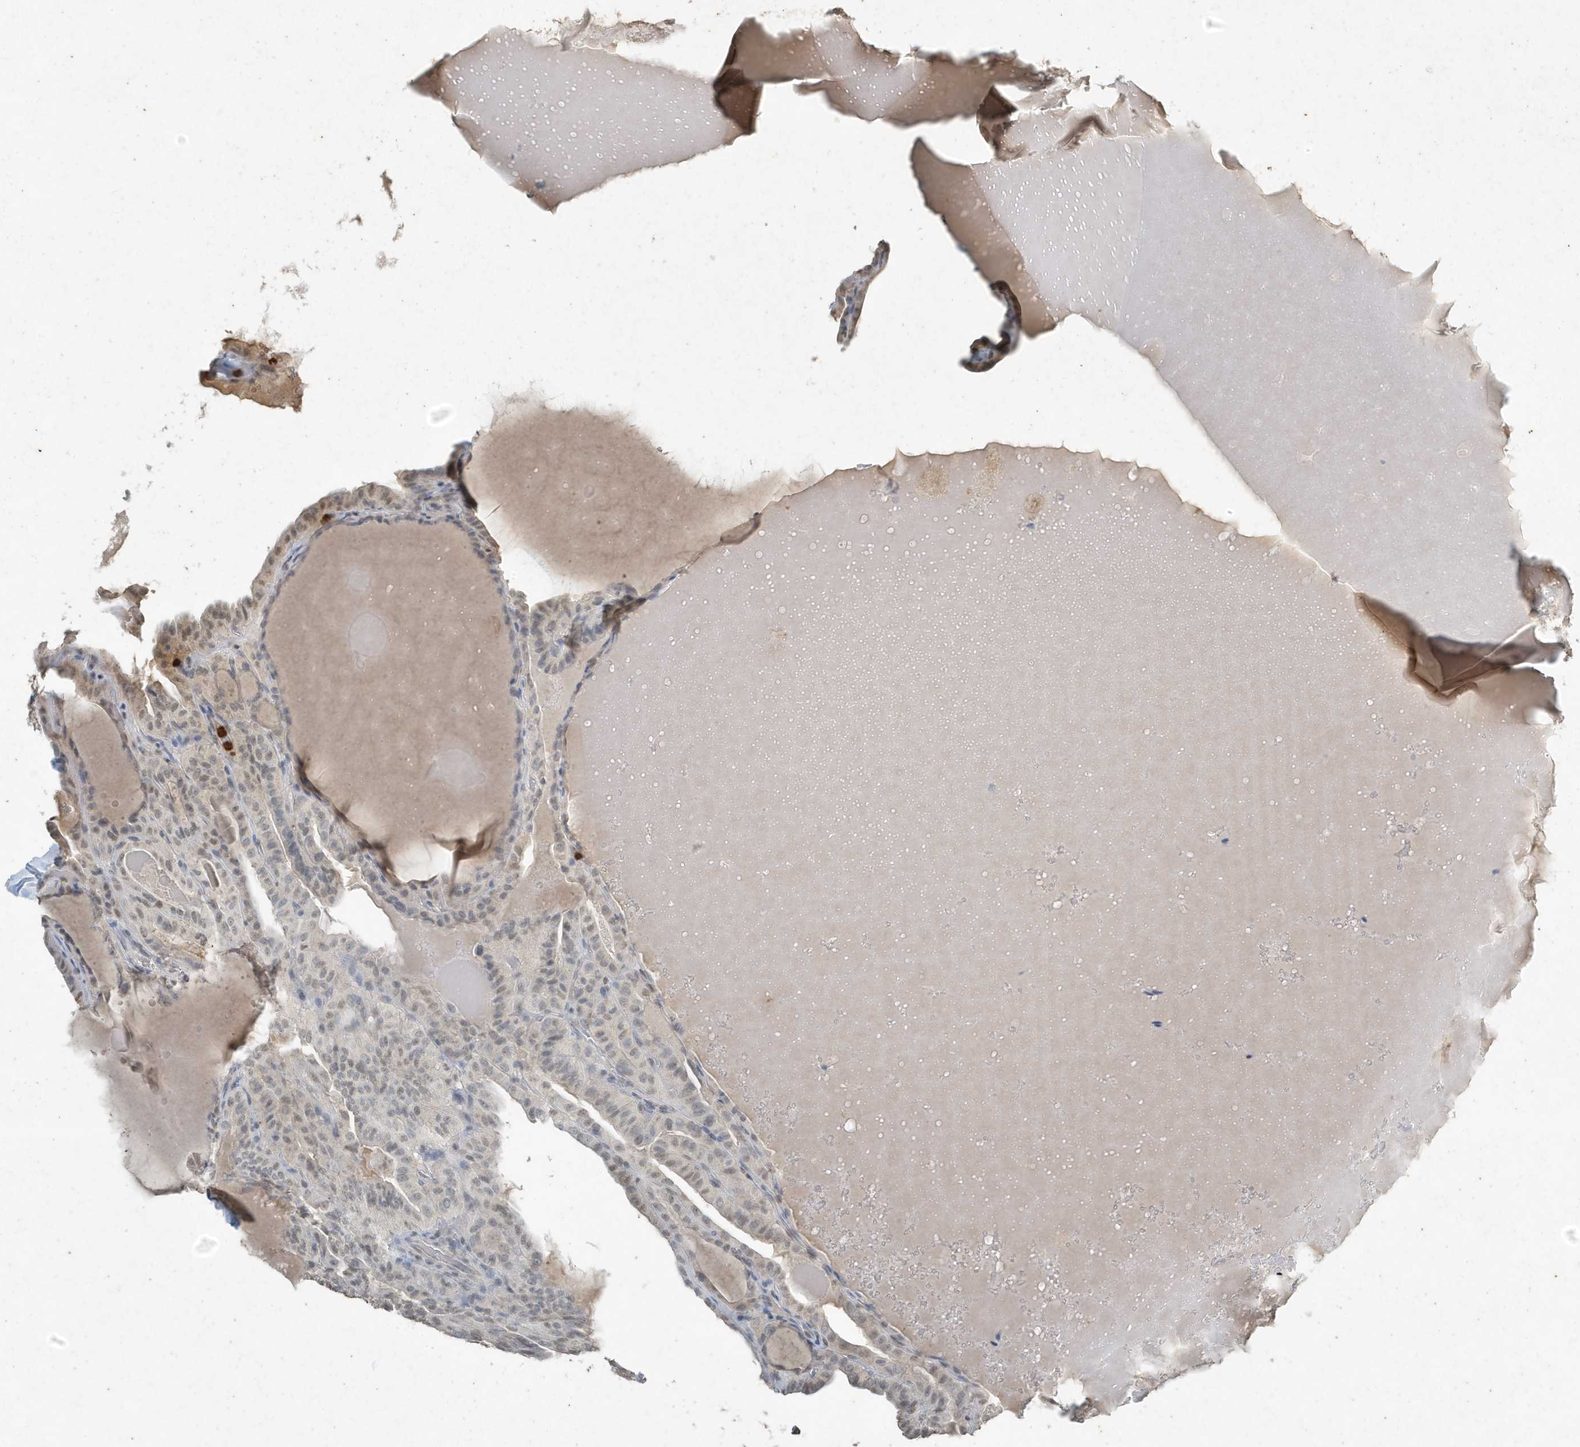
{"staining": {"intensity": "weak", "quantity": "<25%", "location": "nuclear"}, "tissue": "thyroid cancer", "cell_type": "Tumor cells", "image_type": "cancer", "snomed": [{"axis": "morphology", "description": "Papillary adenocarcinoma, NOS"}, {"axis": "topography", "description": "Thyroid gland"}], "caption": "This is an IHC image of thyroid cancer (papillary adenocarcinoma). There is no positivity in tumor cells.", "gene": "DEFA1", "patient": {"sex": "male", "age": 77}}